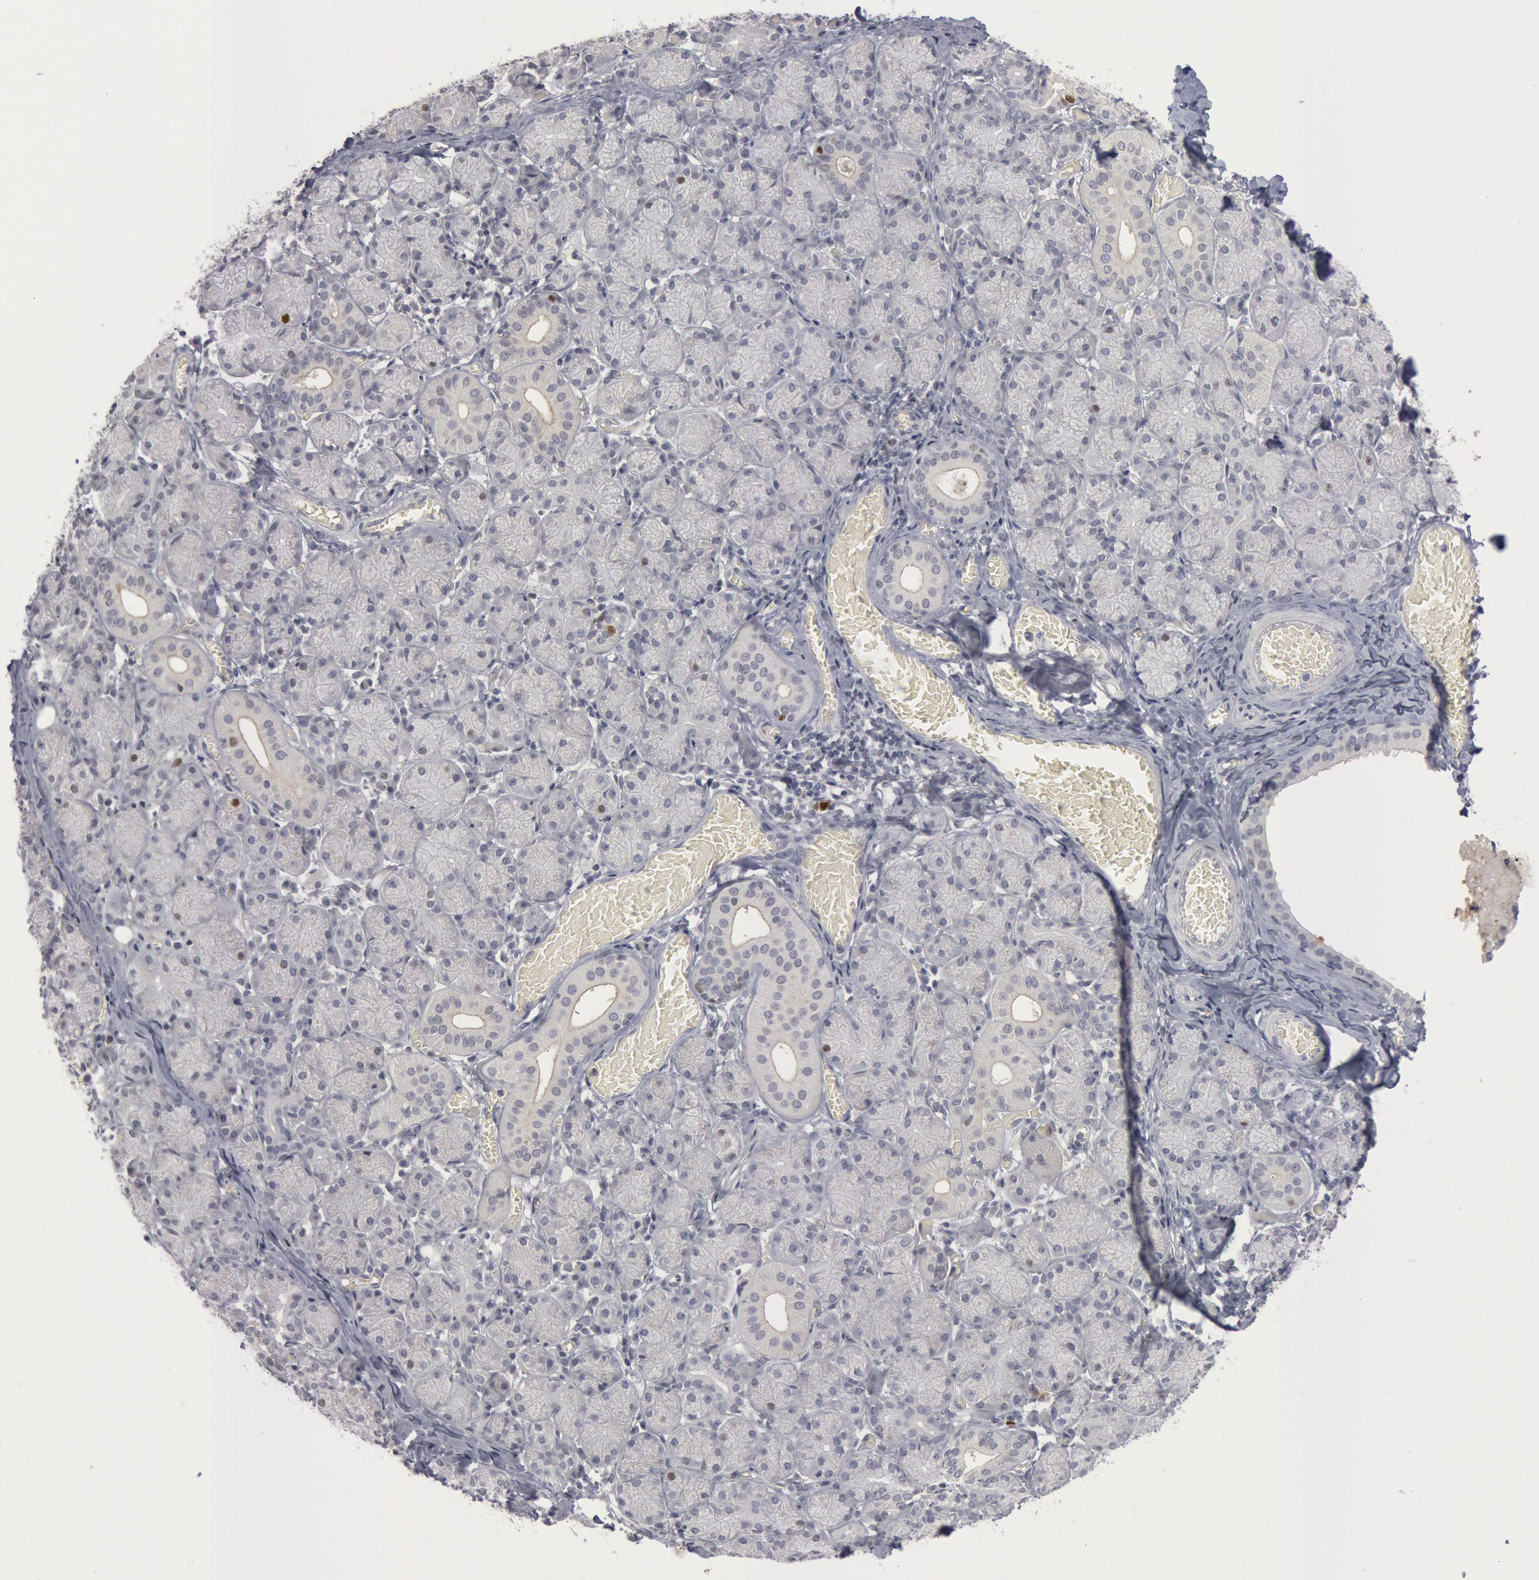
{"staining": {"intensity": "weak", "quantity": "<25%", "location": "nuclear"}, "tissue": "salivary gland", "cell_type": "Glandular cells", "image_type": "normal", "snomed": [{"axis": "morphology", "description": "Normal tissue, NOS"}, {"axis": "topography", "description": "Salivary gland"}], "caption": "Glandular cells are negative for protein expression in benign human salivary gland. (DAB immunohistochemistry visualized using brightfield microscopy, high magnification).", "gene": "WDHD1", "patient": {"sex": "female", "age": 24}}